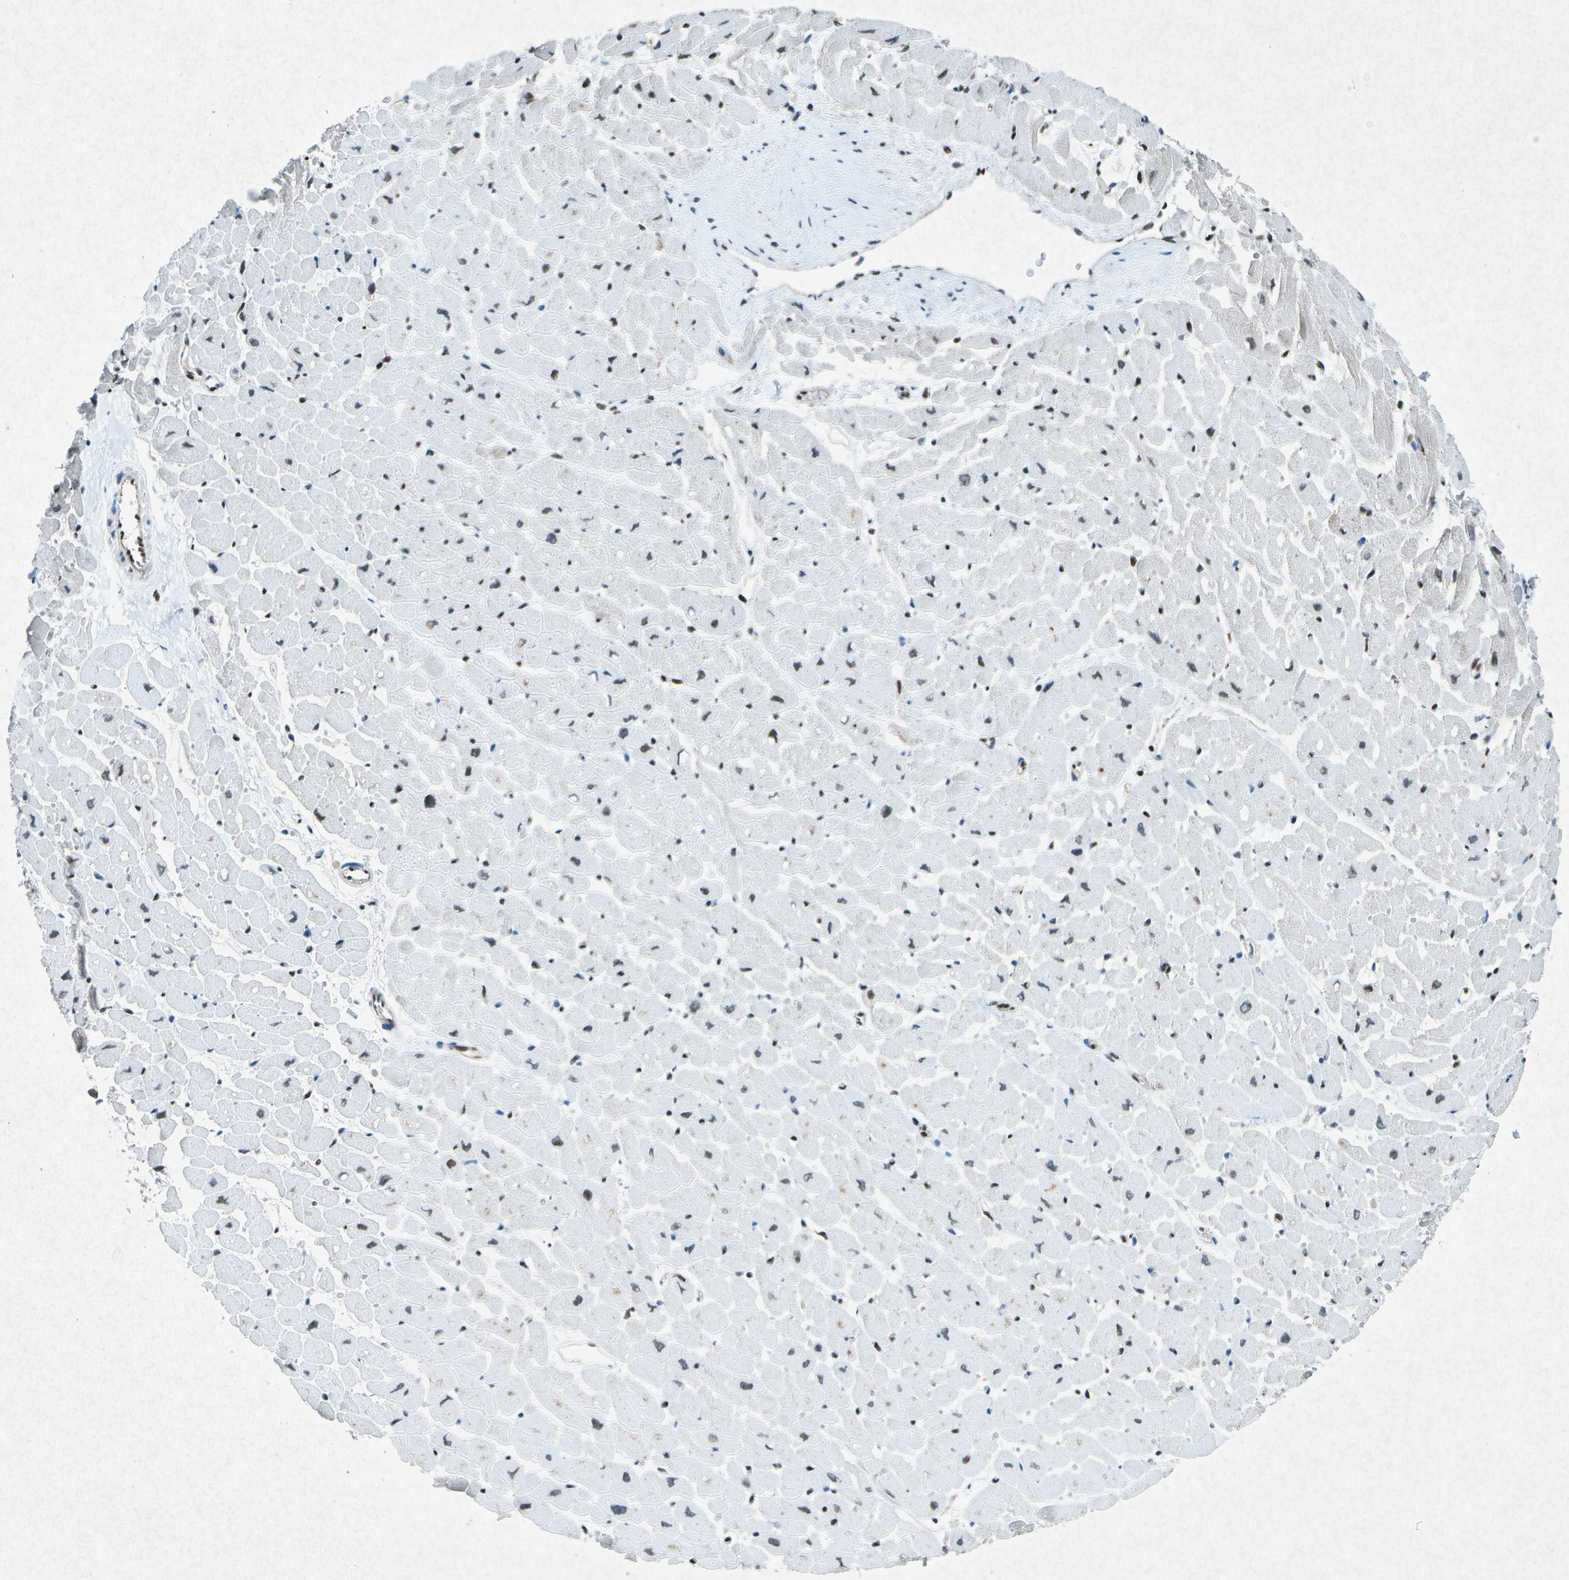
{"staining": {"intensity": "moderate", "quantity": "<25%", "location": "nuclear"}, "tissue": "heart muscle", "cell_type": "Cardiomyocytes", "image_type": "normal", "snomed": [{"axis": "morphology", "description": "Normal tissue, NOS"}, {"axis": "topography", "description": "Heart"}], "caption": "Protein expression analysis of benign heart muscle reveals moderate nuclear expression in approximately <25% of cardiomyocytes. The protein is shown in brown color, while the nuclei are stained blue.", "gene": "MTA2", "patient": {"sex": "male", "age": 45}}